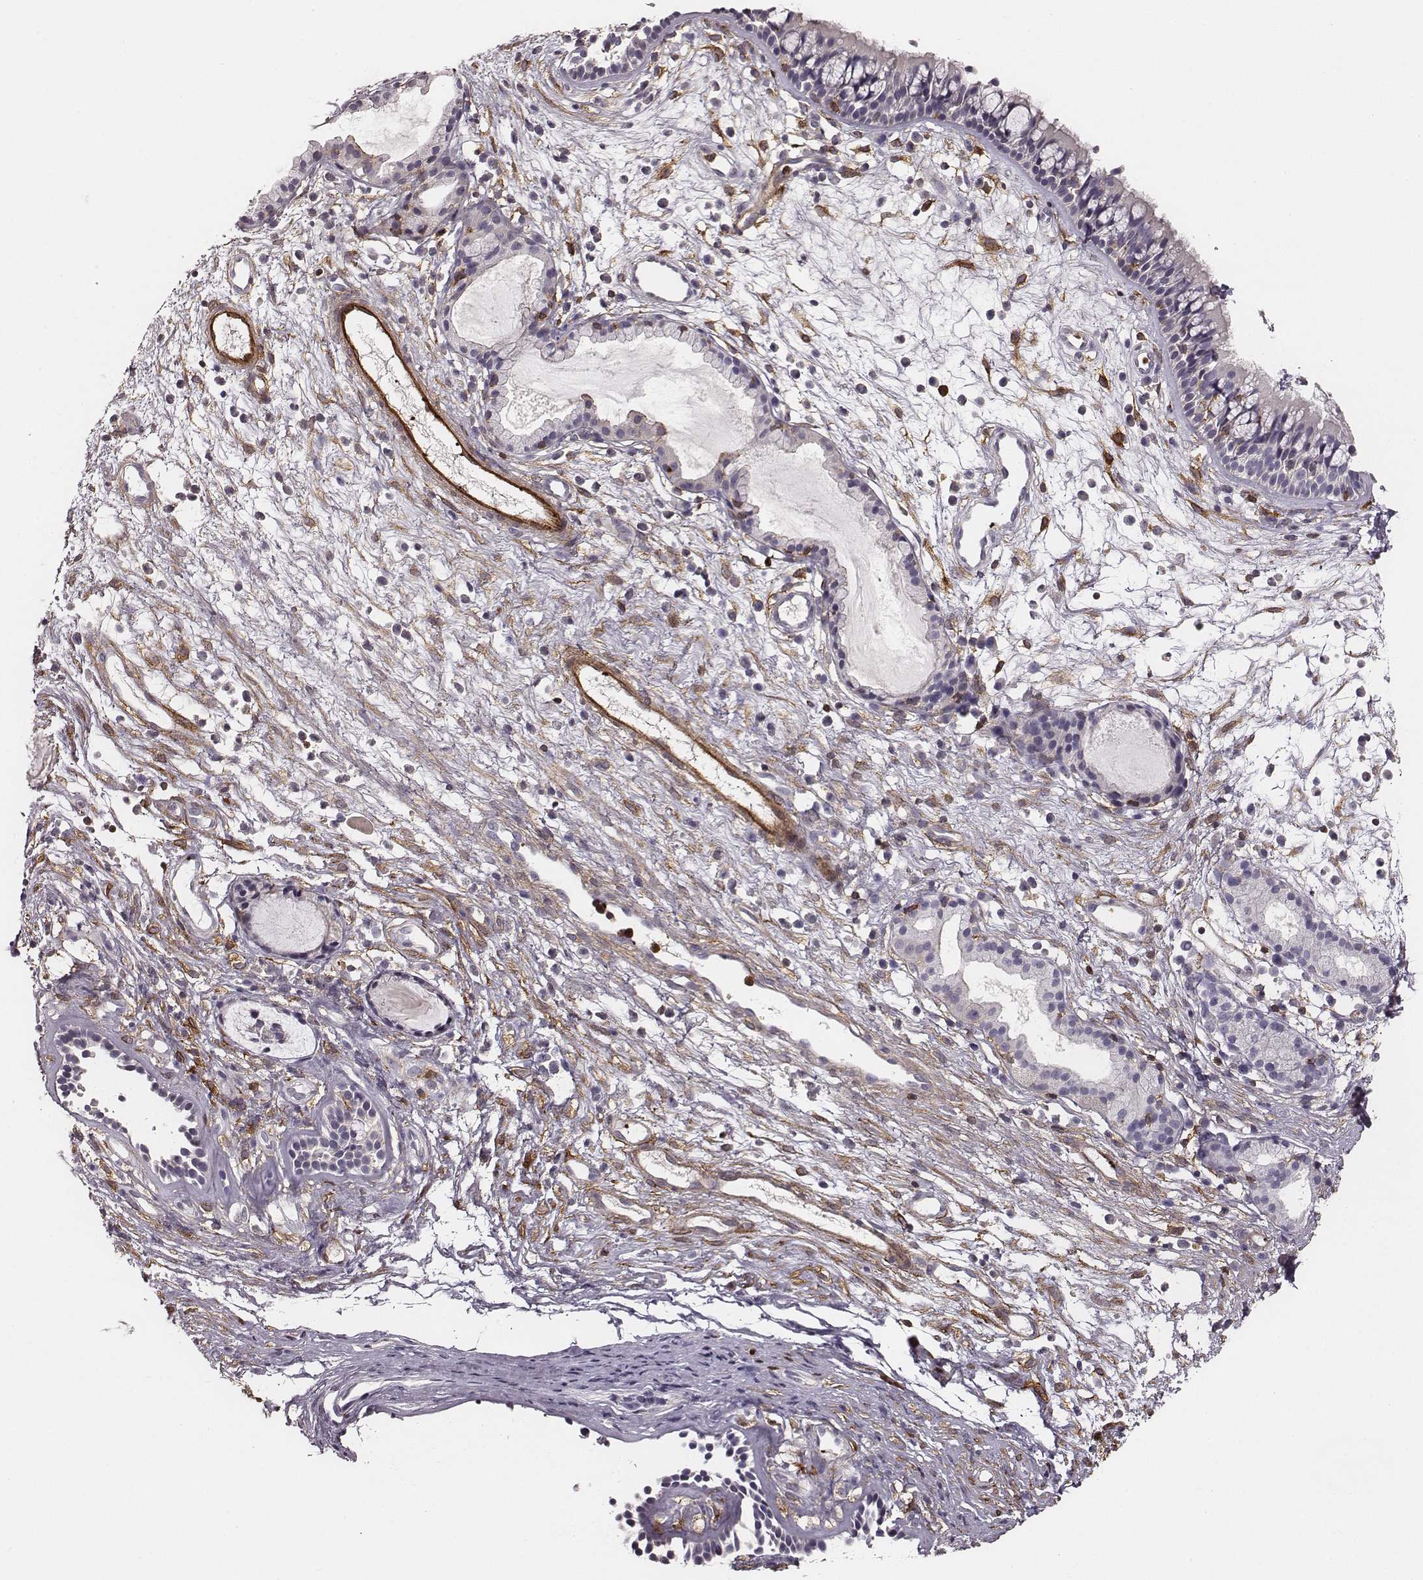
{"staining": {"intensity": "negative", "quantity": "none", "location": "none"}, "tissue": "nasopharynx", "cell_type": "Respiratory epithelial cells", "image_type": "normal", "snomed": [{"axis": "morphology", "description": "Normal tissue, NOS"}, {"axis": "topography", "description": "Nasopharynx"}], "caption": "Immunohistochemical staining of normal nasopharynx exhibits no significant expression in respiratory epithelial cells.", "gene": "ZYX", "patient": {"sex": "male", "age": 77}}